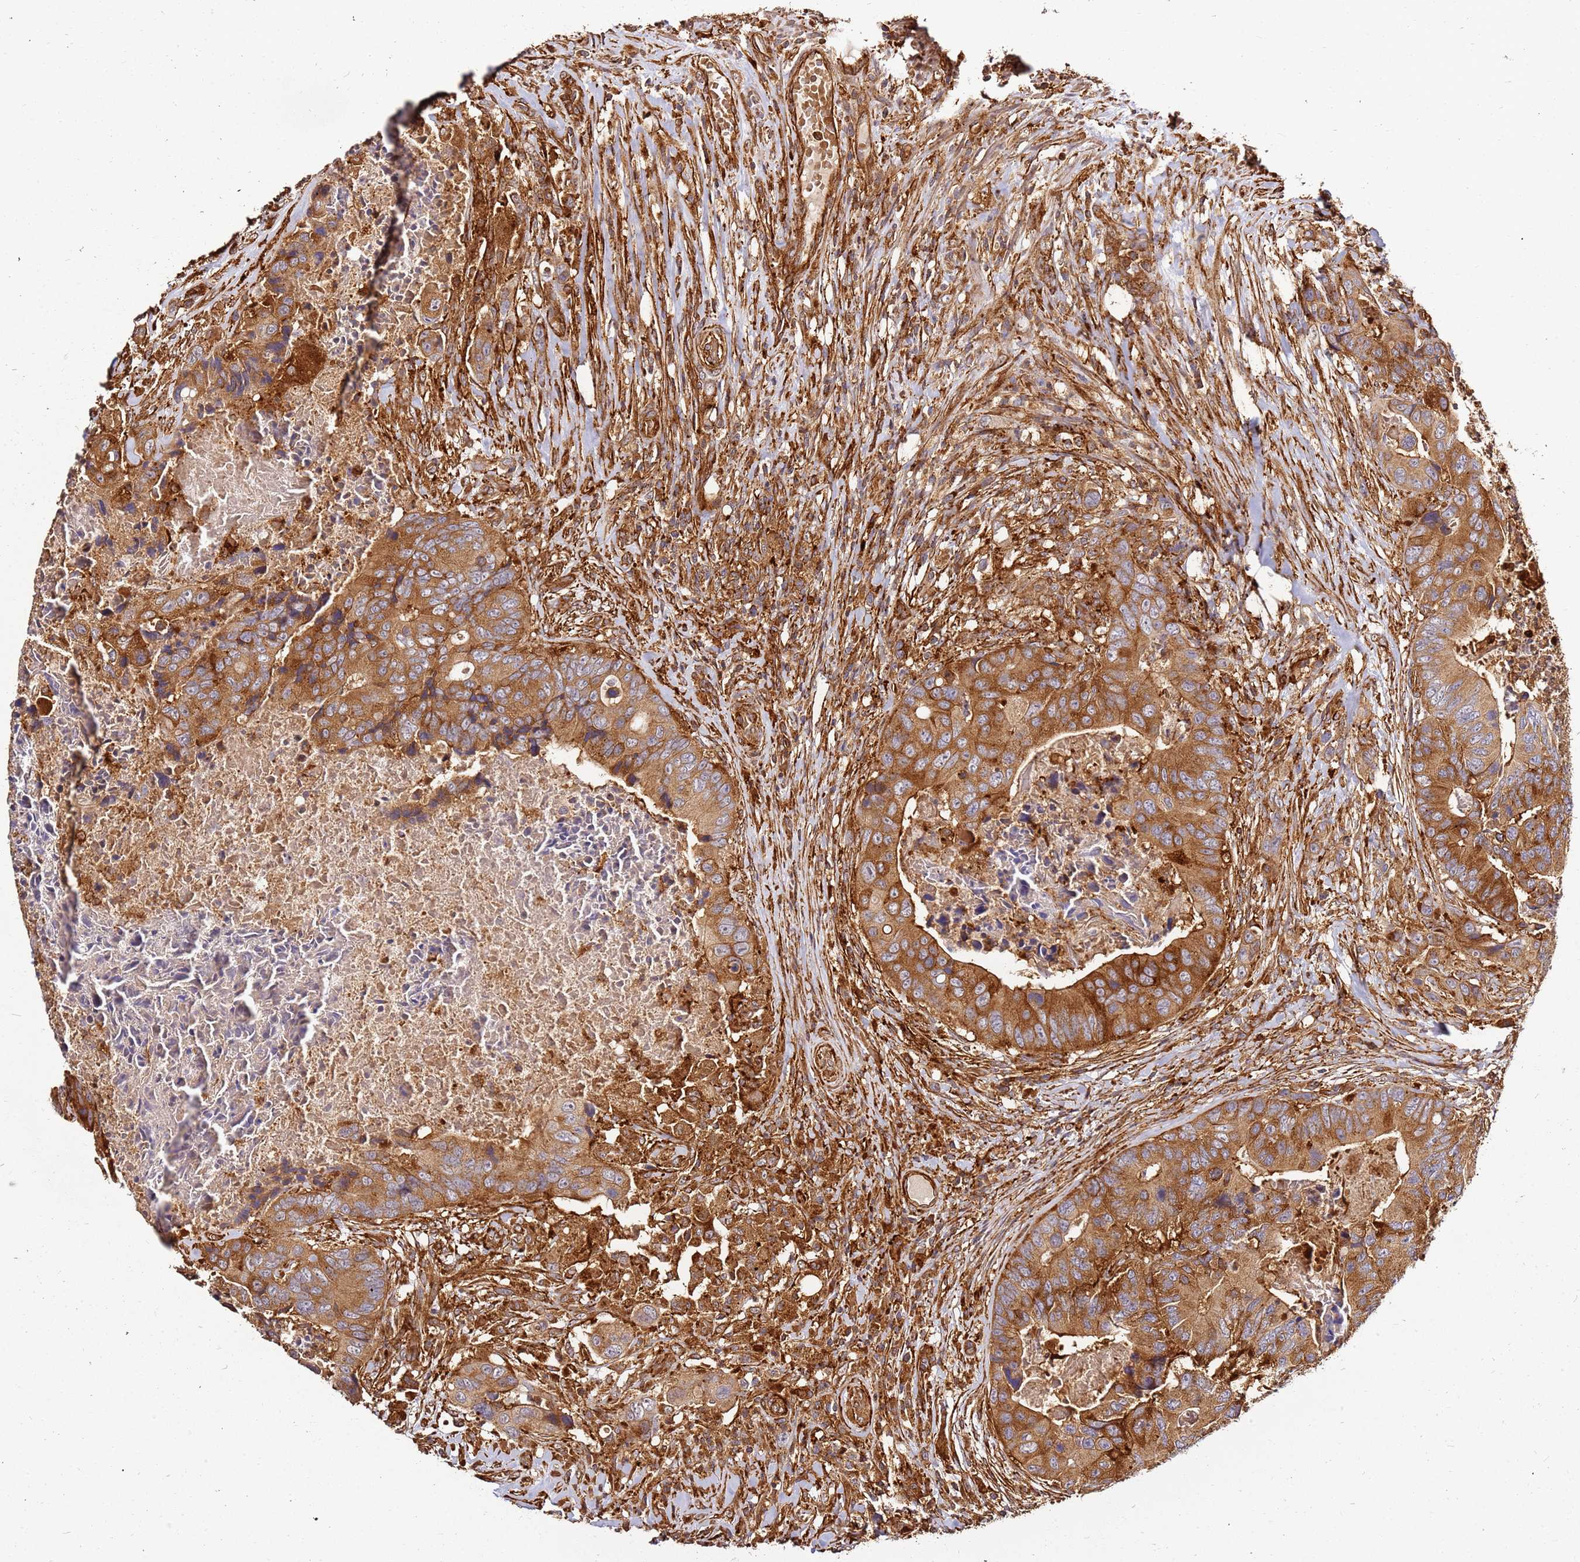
{"staining": {"intensity": "strong", "quantity": ">75%", "location": "cytoplasmic/membranous"}, "tissue": "colorectal cancer", "cell_type": "Tumor cells", "image_type": "cancer", "snomed": [{"axis": "morphology", "description": "Adenocarcinoma, NOS"}, {"axis": "topography", "description": "Colon"}], "caption": "Protein expression by immunohistochemistry reveals strong cytoplasmic/membranous staining in approximately >75% of tumor cells in colorectal cancer. (Stains: DAB in brown, nuclei in blue, Microscopy: brightfield microscopy at high magnification).", "gene": "DVL3", "patient": {"sex": "male", "age": 84}}